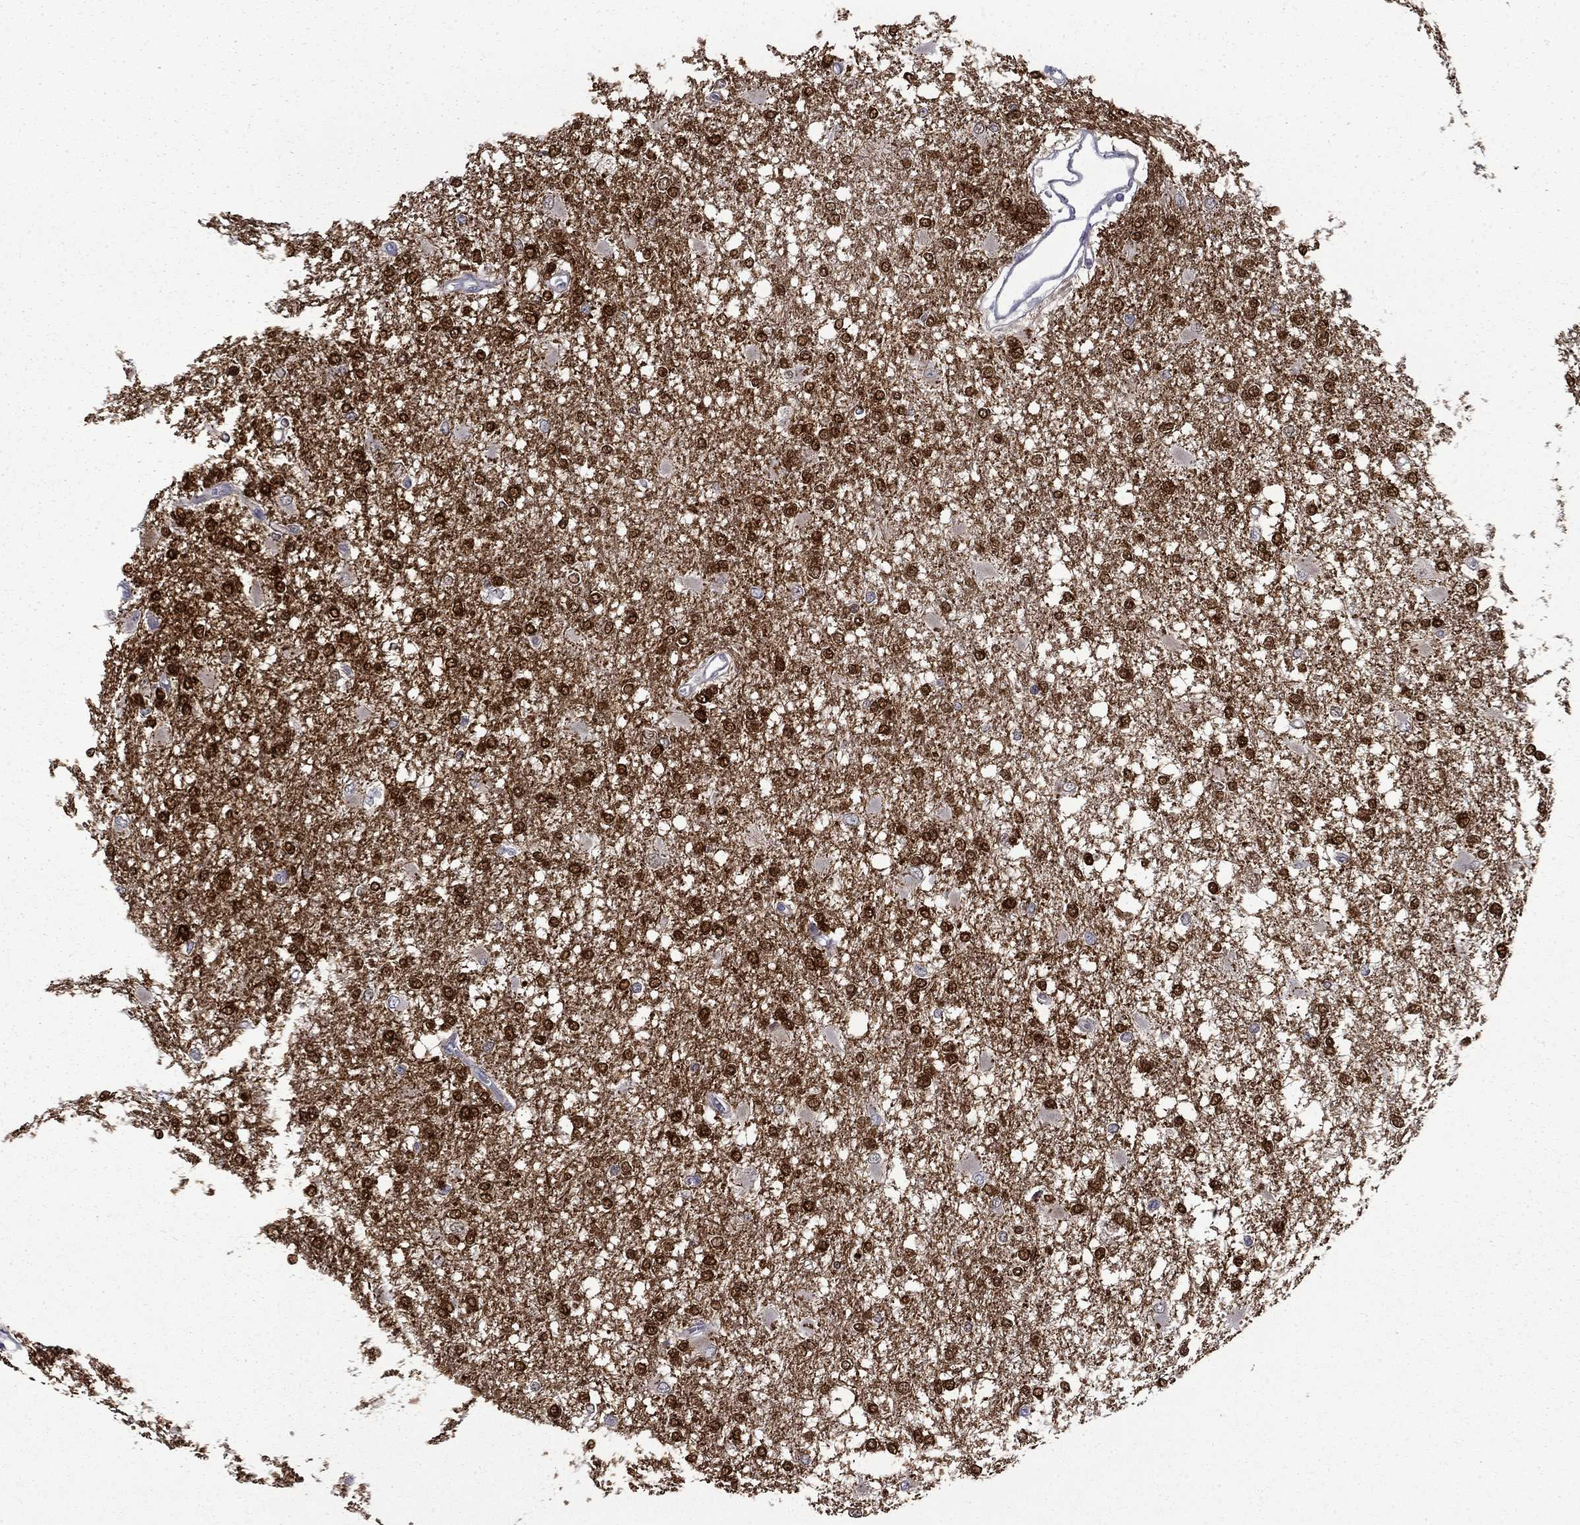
{"staining": {"intensity": "strong", "quantity": ">75%", "location": "nuclear"}, "tissue": "glioma", "cell_type": "Tumor cells", "image_type": "cancer", "snomed": [{"axis": "morphology", "description": "Glioma, malignant, High grade"}, {"axis": "topography", "description": "Cerebral cortex"}], "caption": "Protein expression analysis of malignant glioma (high-grade) shows strong nuclear positivity in about >75% of tumor cells. Using DAB (brown) and hematoxylin (blue) stains, captured at high magnification using brightfield microscopy.", "gene": "PCBP3", "patient": {"sex": "male", "age": 79}}